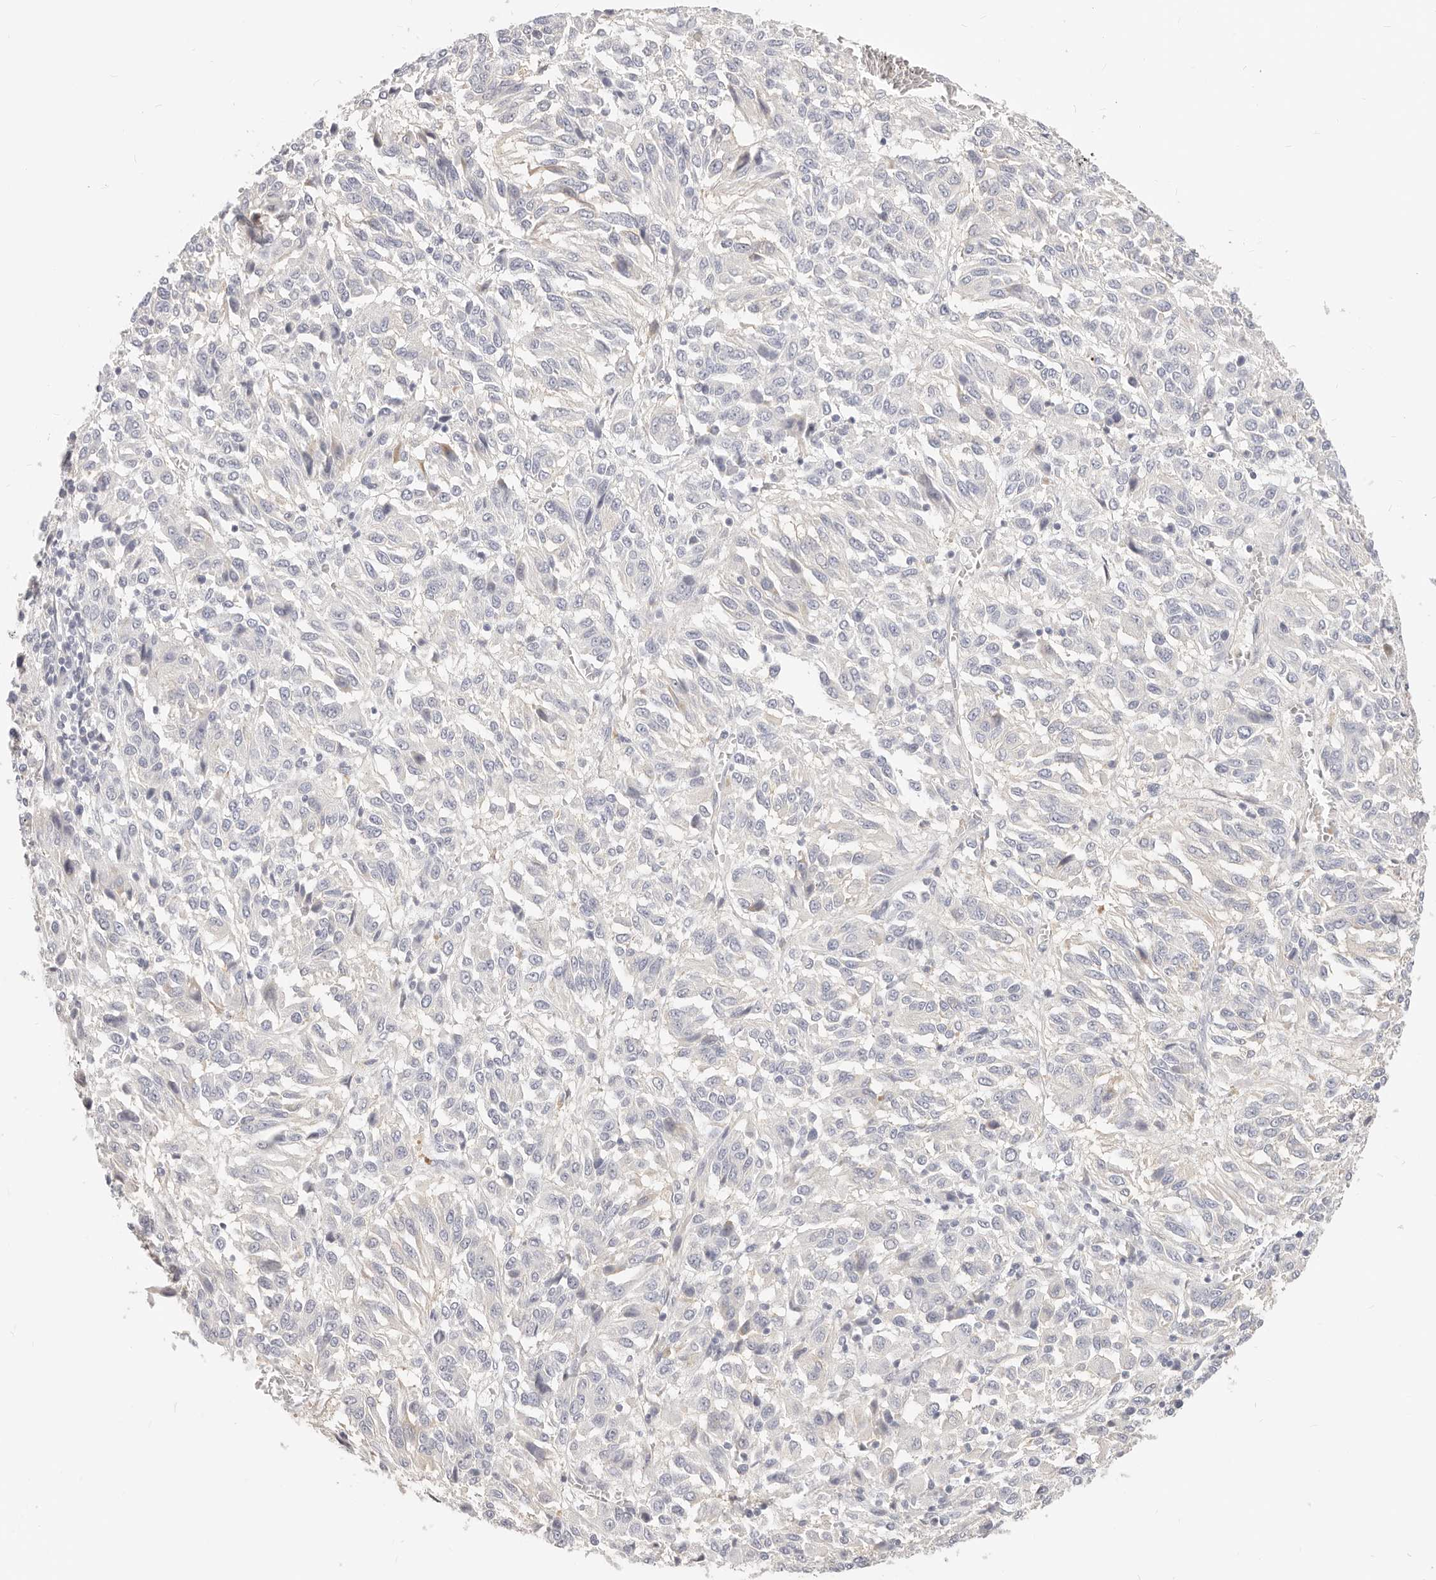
{"staining": {"intensity": "negative", "quantity": "none", "location": "none"}, "tissue": "melanoma", "cell_type": "Tumor cells", "image_type": "cancer", "snomed": [{"axis": "morphology", "description": "Malignant melanoma, Metastatic site"}, {"axis": "topography", "description": "Lung"}], "caption": "A micrograph of malignant melanoma (metastatic site) stained for a protein shows no brown staining in tumor cells.", "gene": "DTNBP1", "patient": {"sex": "male", "age": 64}}